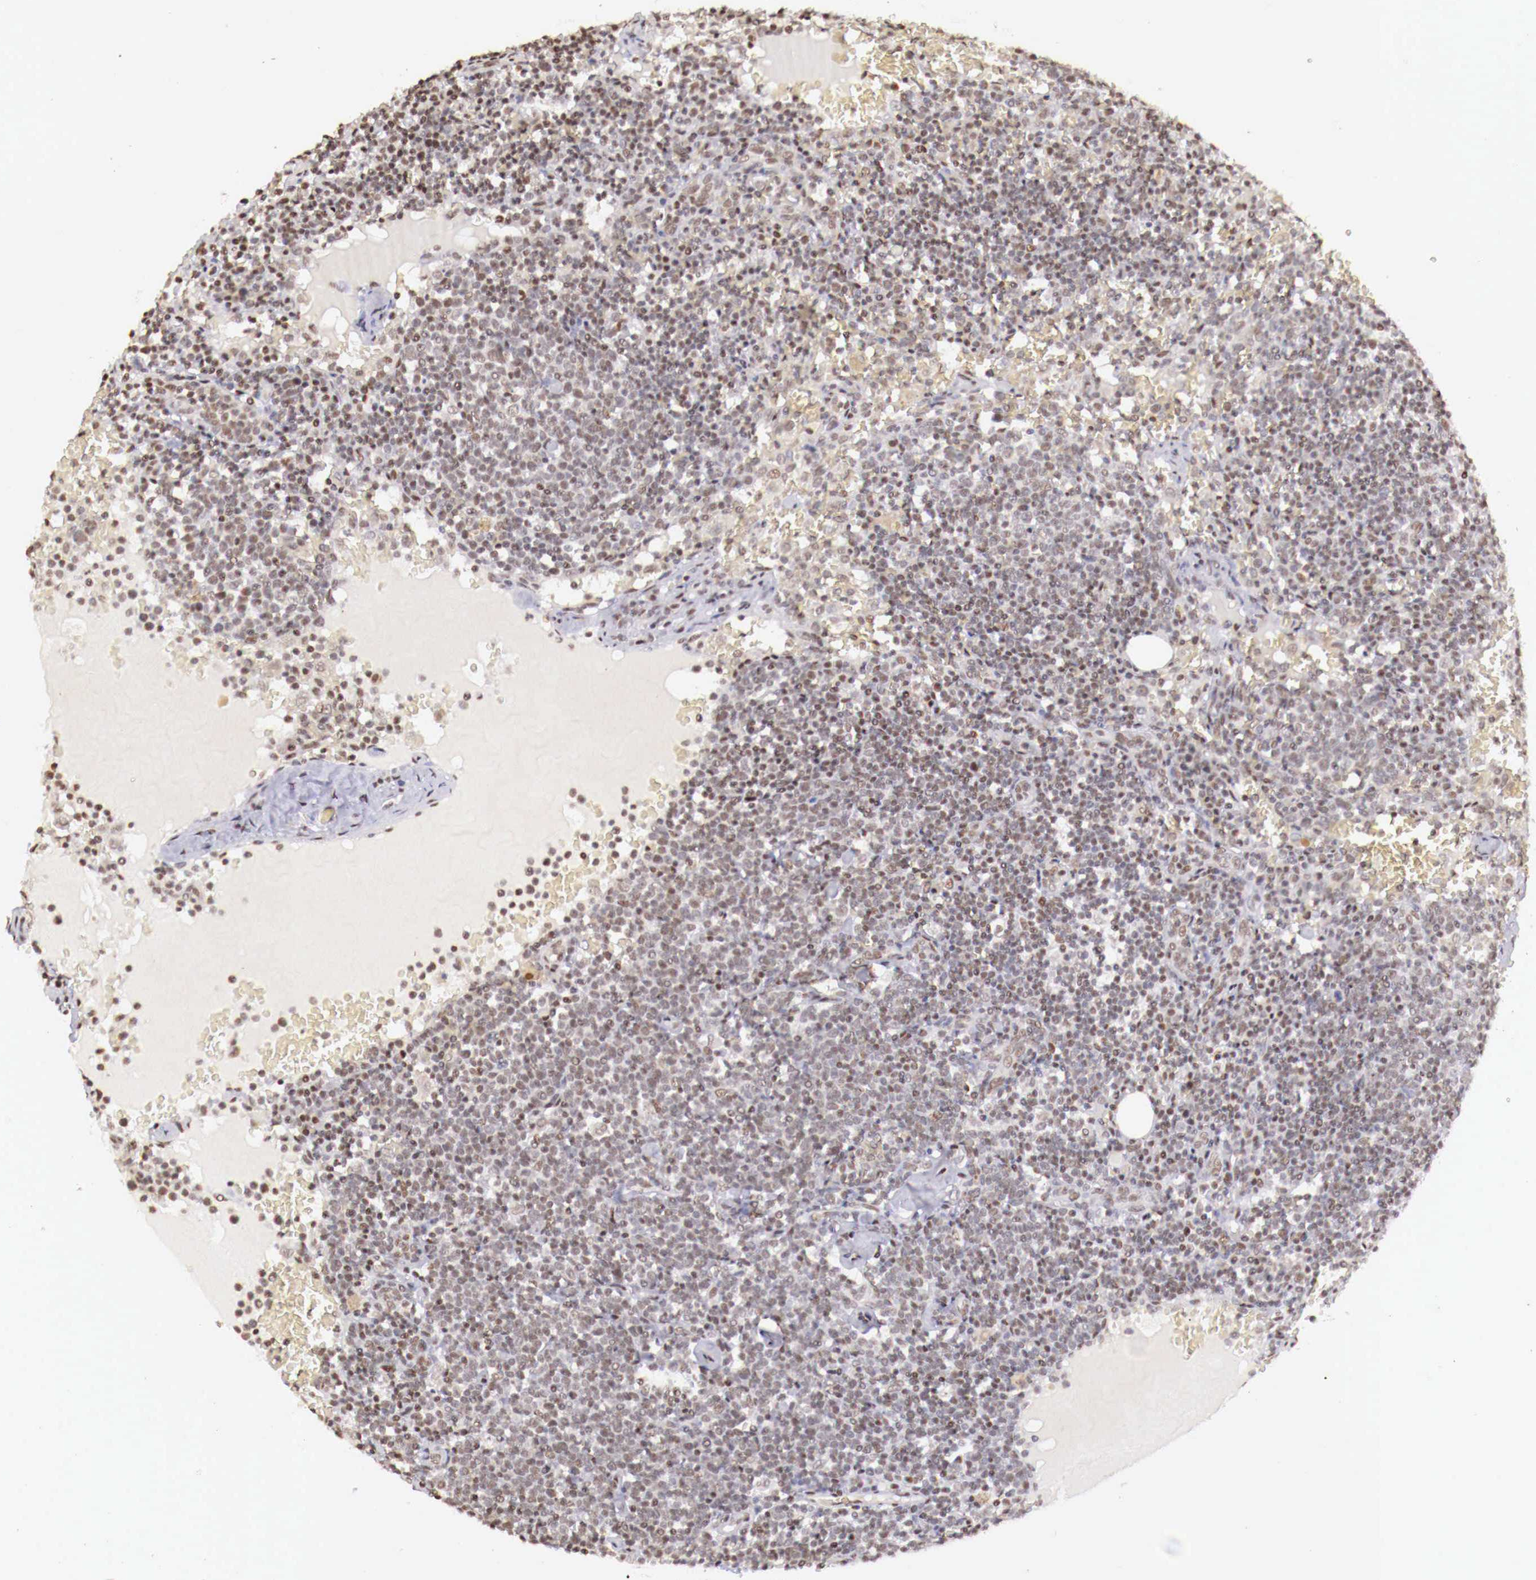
{"staining": {"intensity": "weak", "quantity": "25%-75%", "location": "nuclear"}, "tissue": "lymphoma", "cell_type": "Tumor cells", "image_type": "cancer", "snomed": [{"axis": "morphology", "description": "Malignant lymphoma, non-Hodgkin's type, High grade"}, {"axis": "topography", "description": "Lymph node"}], "caption": "A high-resolution histopathology image shows immunohistochemistry (IHC) staining of lymphoma, which shows weak nuclear expression in approximately 25%-75% of tumor cells.", "gene": "SP1", "patient": {"sex": "female", "age": 76}}